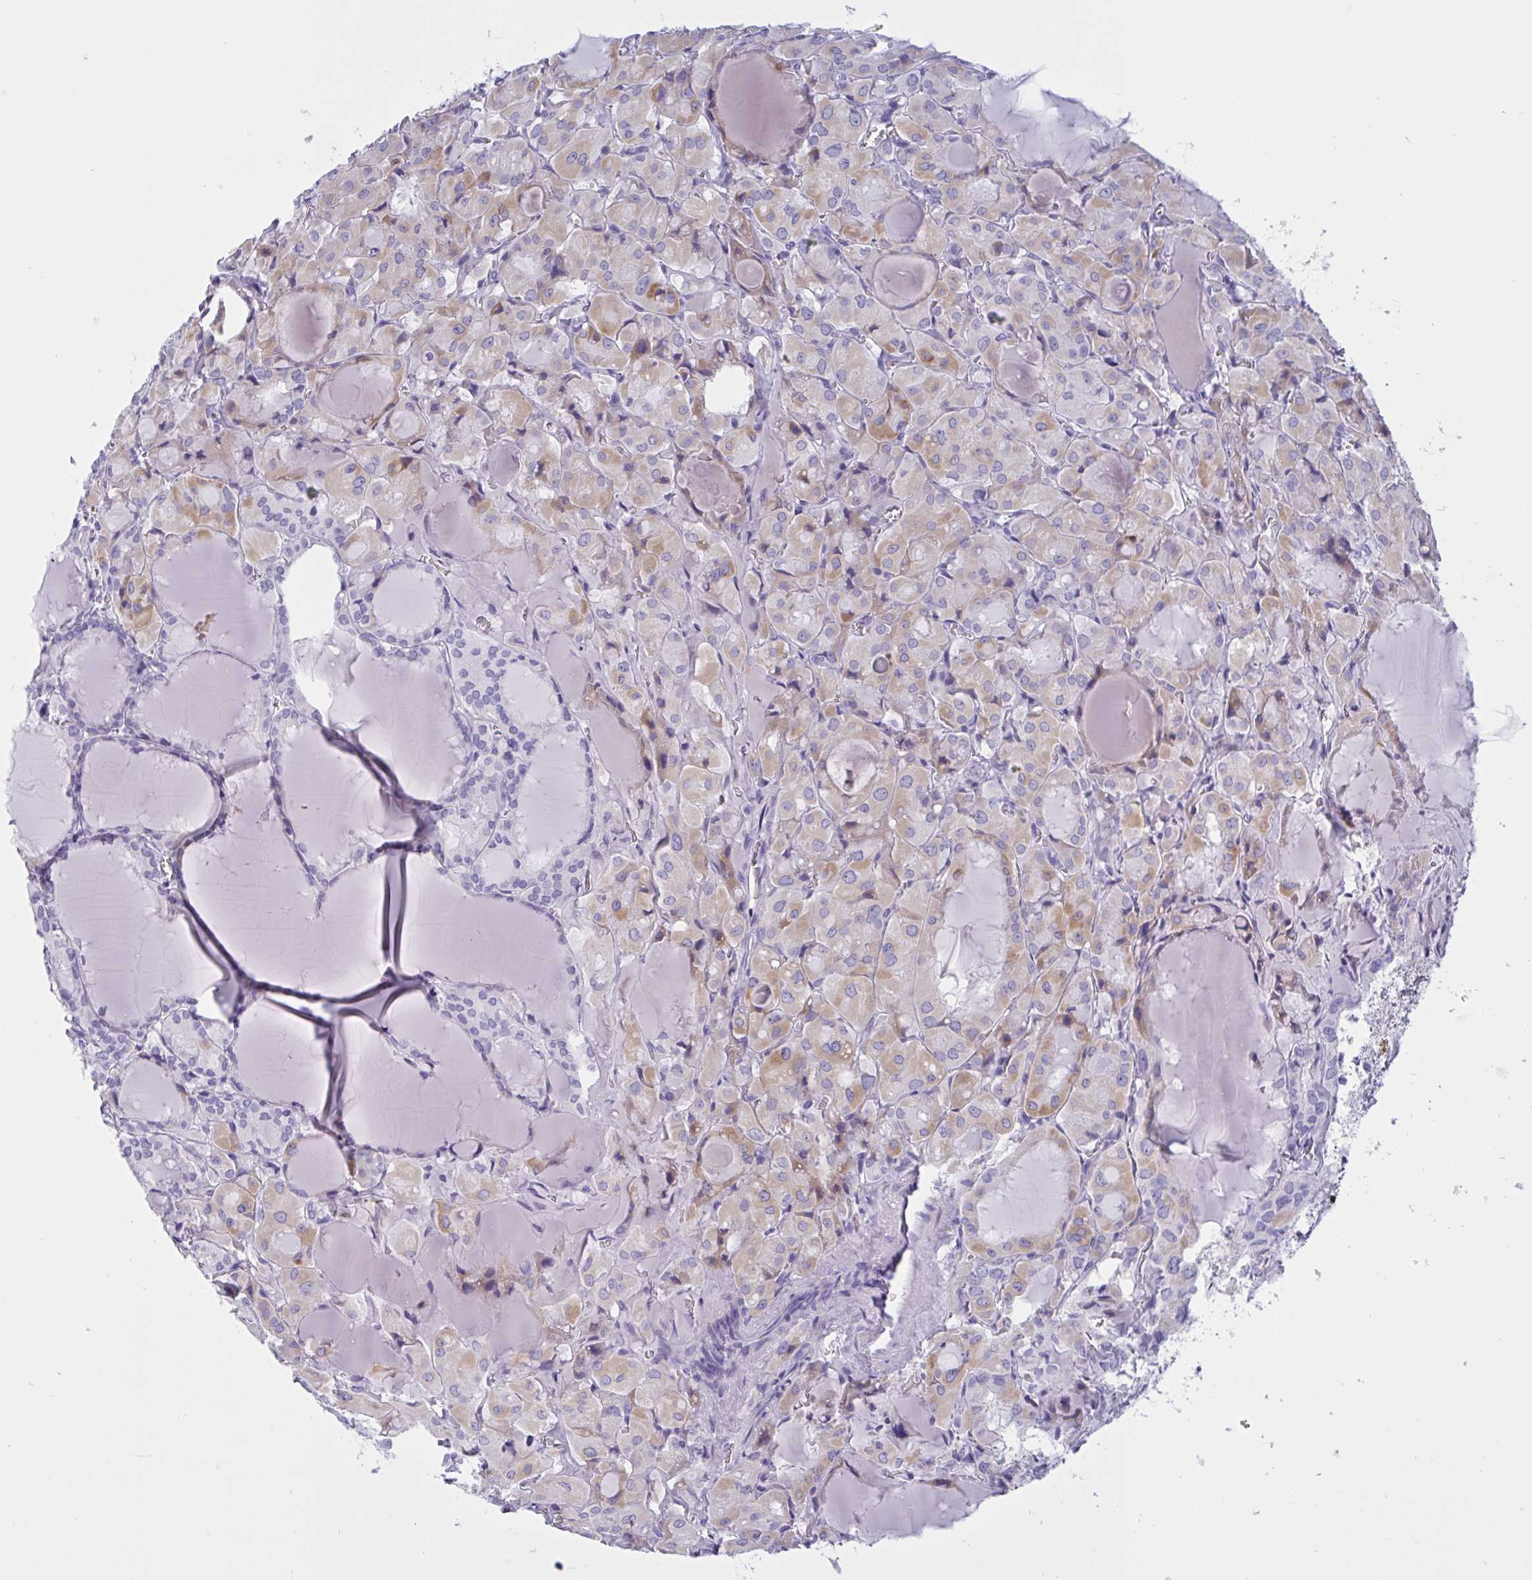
{"staining": {"intensity": "weak", "quantity": "25%-75%", "location": "cytoplasmic/membranous"}, "tissue": "thyroid cancer", "cell_type": "Tumor cells", "image_type": "cancer", "snomed": [{"axis": "morphology", "description": "Papillary adenocarcinoma, NOS"}, {"axis": "topography", "description": "Thyroid gland"}], "caption": "Protein analysis of thyroid cancer tissue reveals weak cytoplasmic/membranous positivity in about 25%-75% of tumor cells. The staining was performed using DAB to visualize the protein expression in brown, while the nuclei were stained in blue with hematoxylin (Magnification: 20x).", "gene": "OXLD1", "patient": {"sex": "male", "age": 87}}